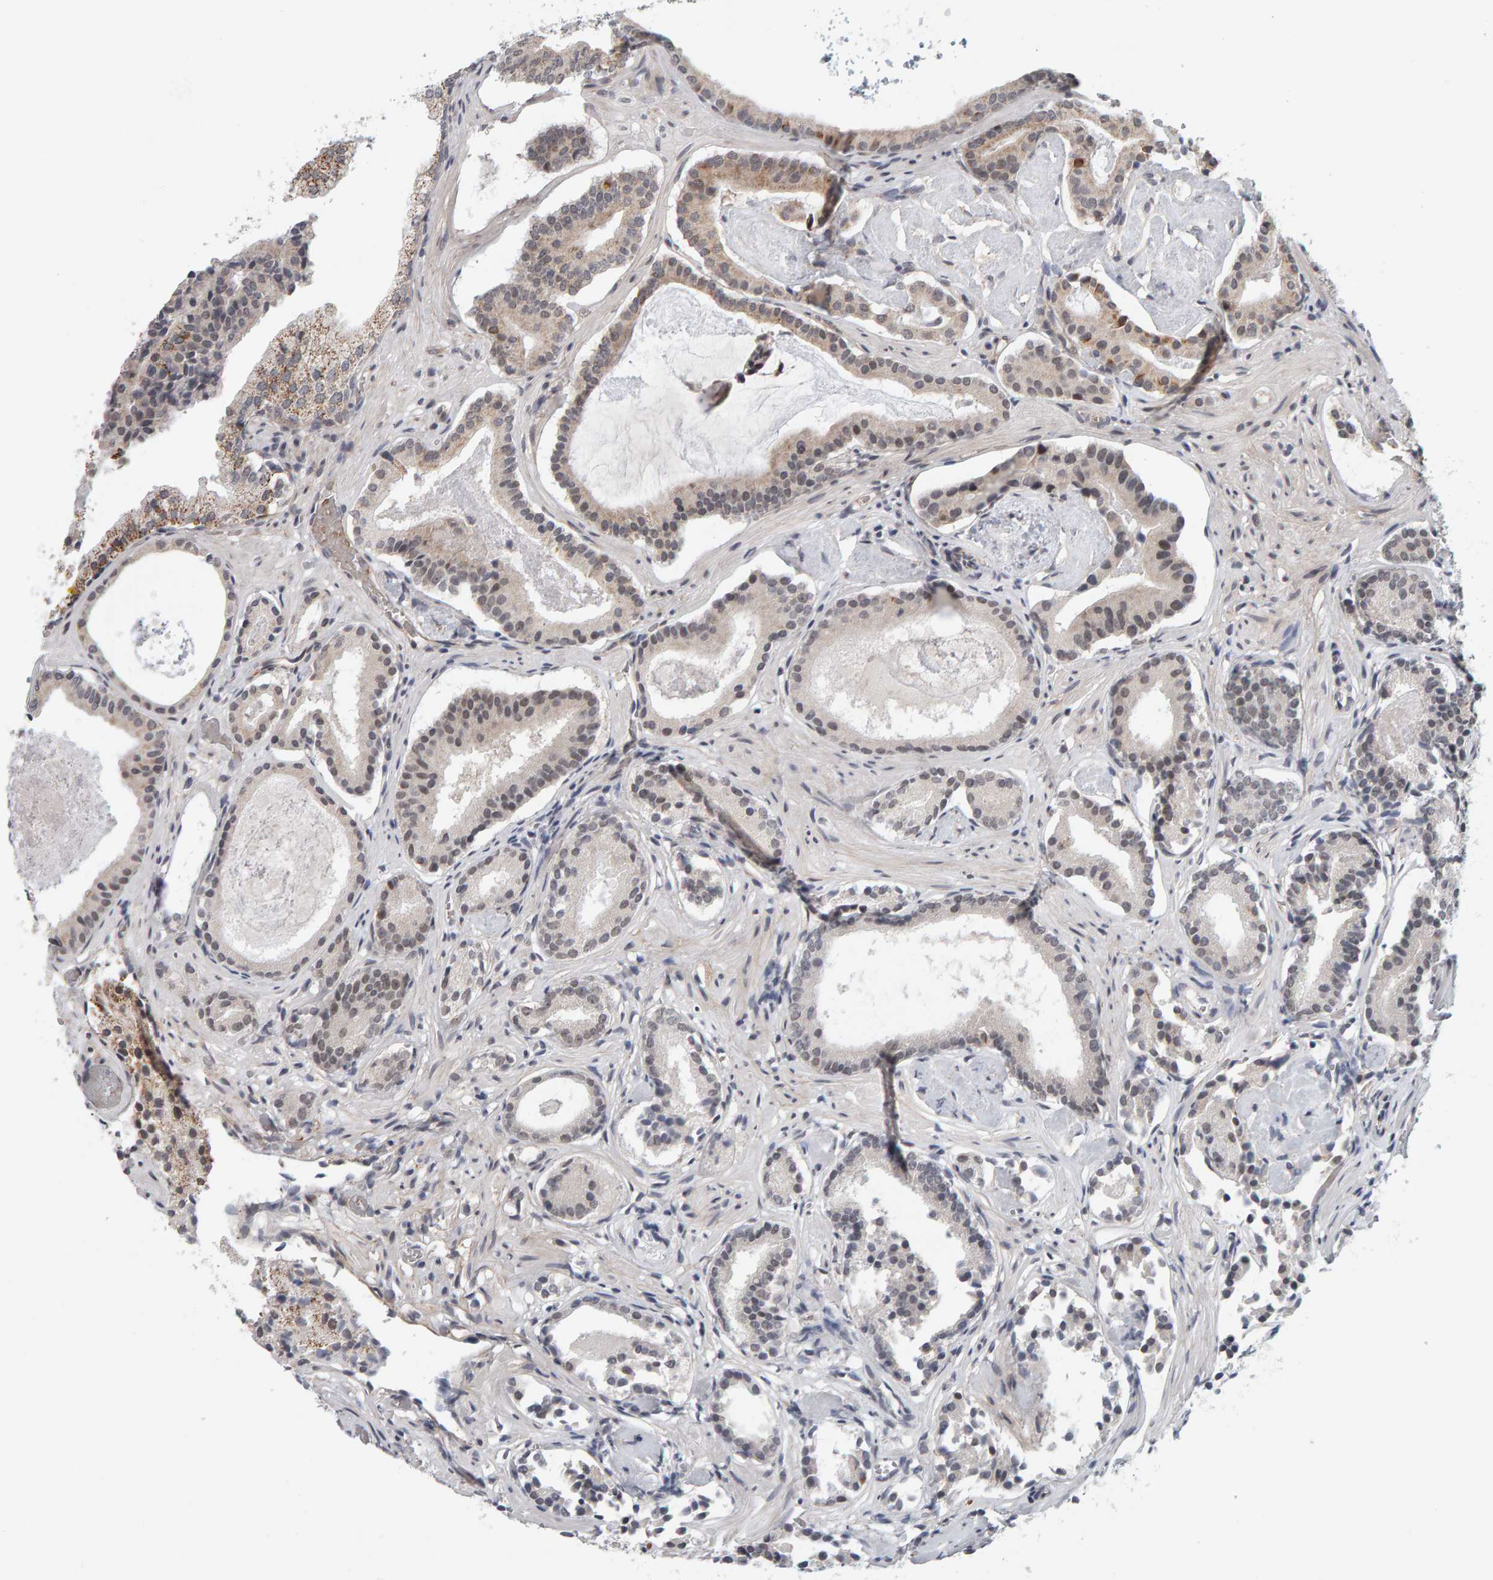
{"staining": {"intensity": "weak", "quantity": "25%-75%", "location": "cytoplasmic/membranous,nuclear"}, "tissue": "prostate cancer", "cell_type": "Tumor cells", "image_type": "cancer", "snomed": [{"axis": "morphology", "description": "Adenocarcinoma, Low grade"}, {"axis": "topography", "description": "Prostate"}], "caption": "IHC micrograph of neoplastic tissue: prostate cancer (adenocarcinoma (low-grade)) stained using immunohistochemistry exhibits low levels of weak protein expression localized specifically in the cytoplasmic/membranous and nuclear of tumor cells, appearing as a cytoplasmic/membranous and nuclear brown color.", "gene": "DAP3", "patient": {"sex": "male", "age": 51}}